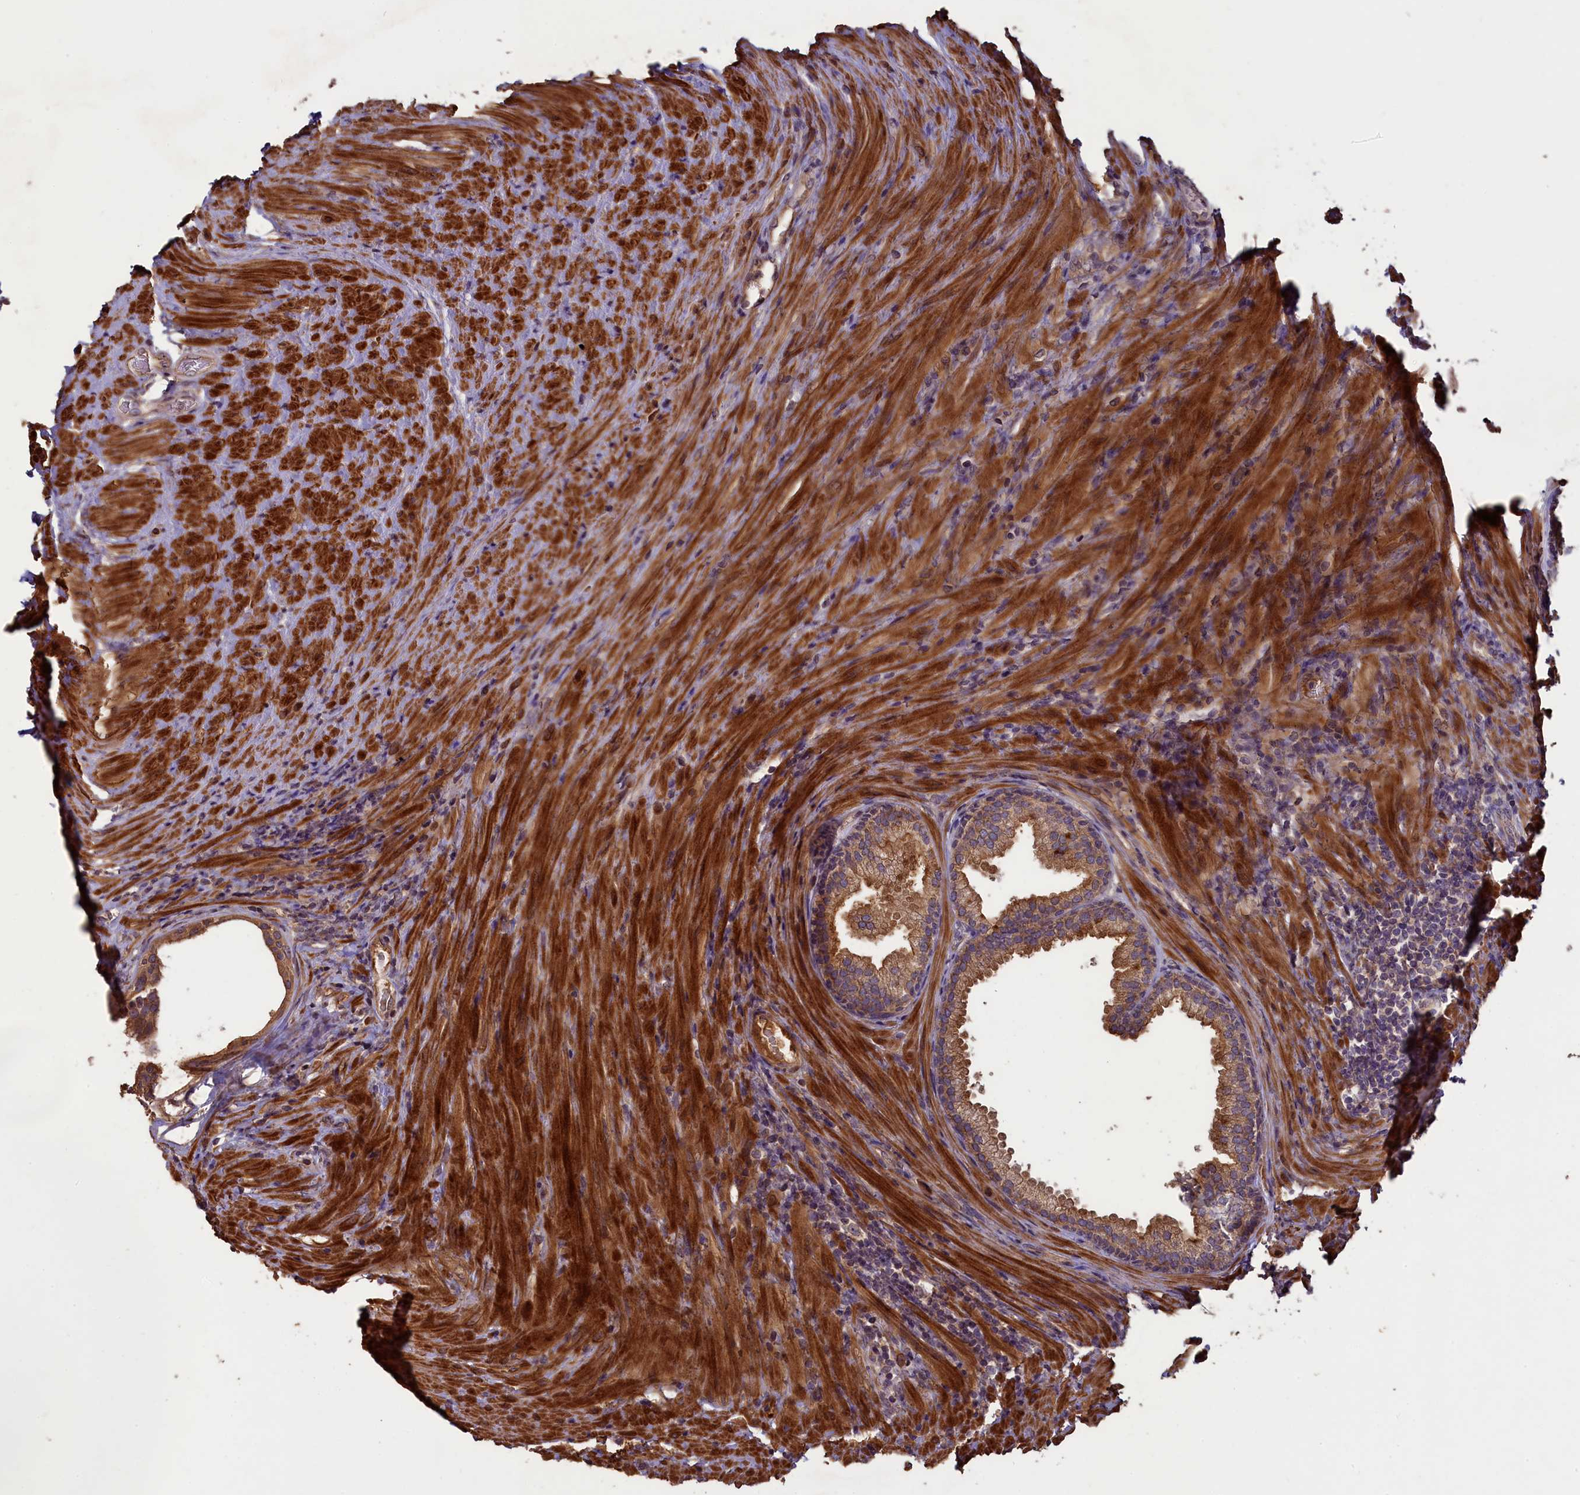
{"staining": {"intensity": "moderate", "quantity": ">75%", "location": "cytoplasmic/membranous"}, "tissue": "prostate", "cell_type": "Glandular cells", "image_type": "normal", "snomed": [{"axis": "morphology", "description": "Normal tissue, NOS"}, {"axis": "topography", "description": "Prostate"}], "caption": "Benign prostate reveals moderate cytoplasmic/membranous expression in approximately >75% of glandular cells, visualized by immunohistochemistry. Ihc stains the protein of interest in brown and the nuclei are stained blue.", "gene": "NUDT6", "patient": {"sex": "male", "age": 76}}